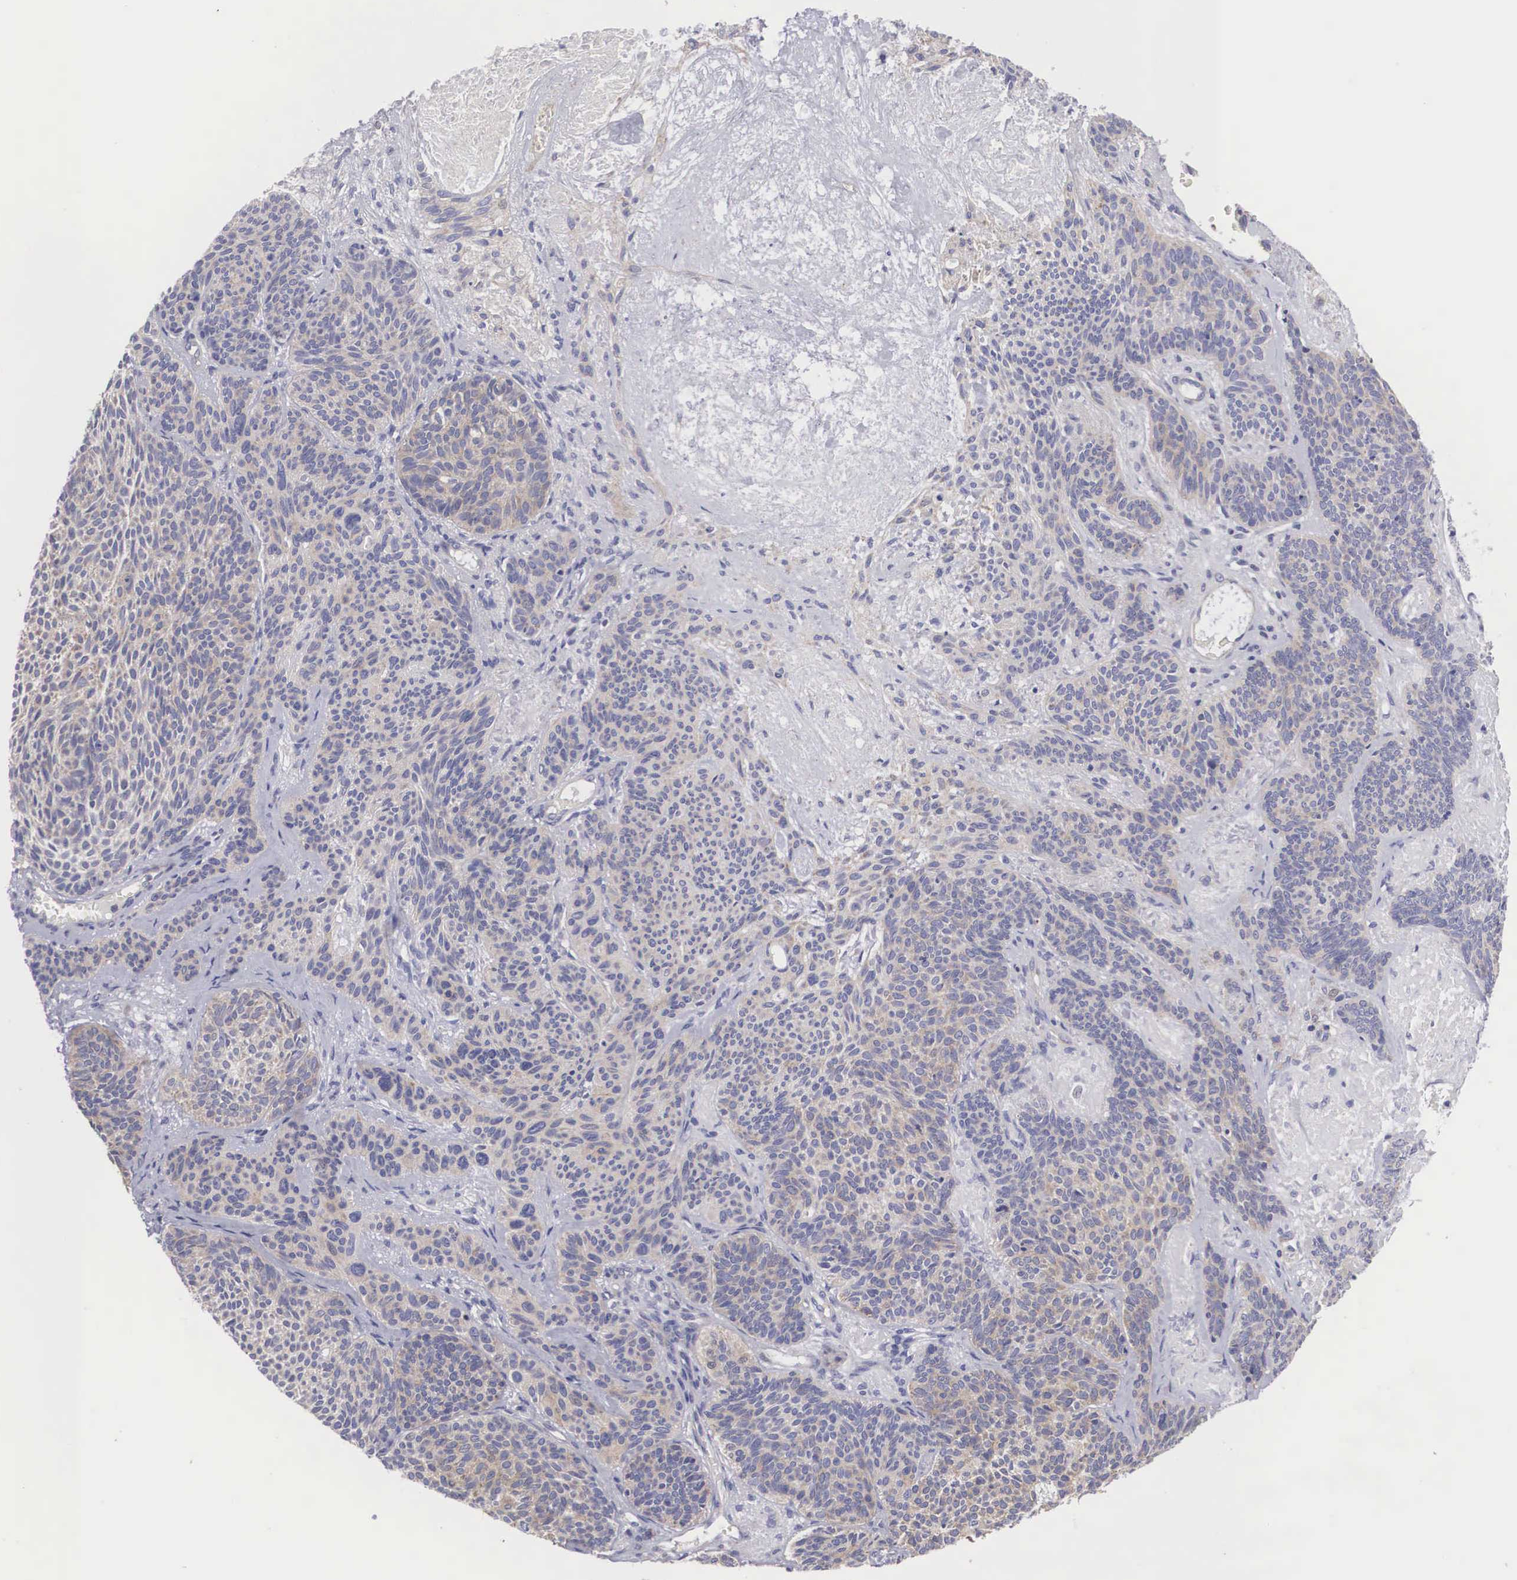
{"staining": {"intensity": "weak", "quantity": "<25%", "location": "cytoplasmic/membranous"}, "tissue": "skin cancer", "cell_type": "Tumor cells", "image_type": "cancer", "snomed": [{"axis": "morphology", "description": "Basal cell carcinoma"}, {"axis": "topography", "description": "Skin"}], "caption": "IHC of basal cell carcinoma (skin) demonstrates no positivity in tumor cells.", "gene": "TXLNG", "patient": {"sex": "male", "age": 84}}